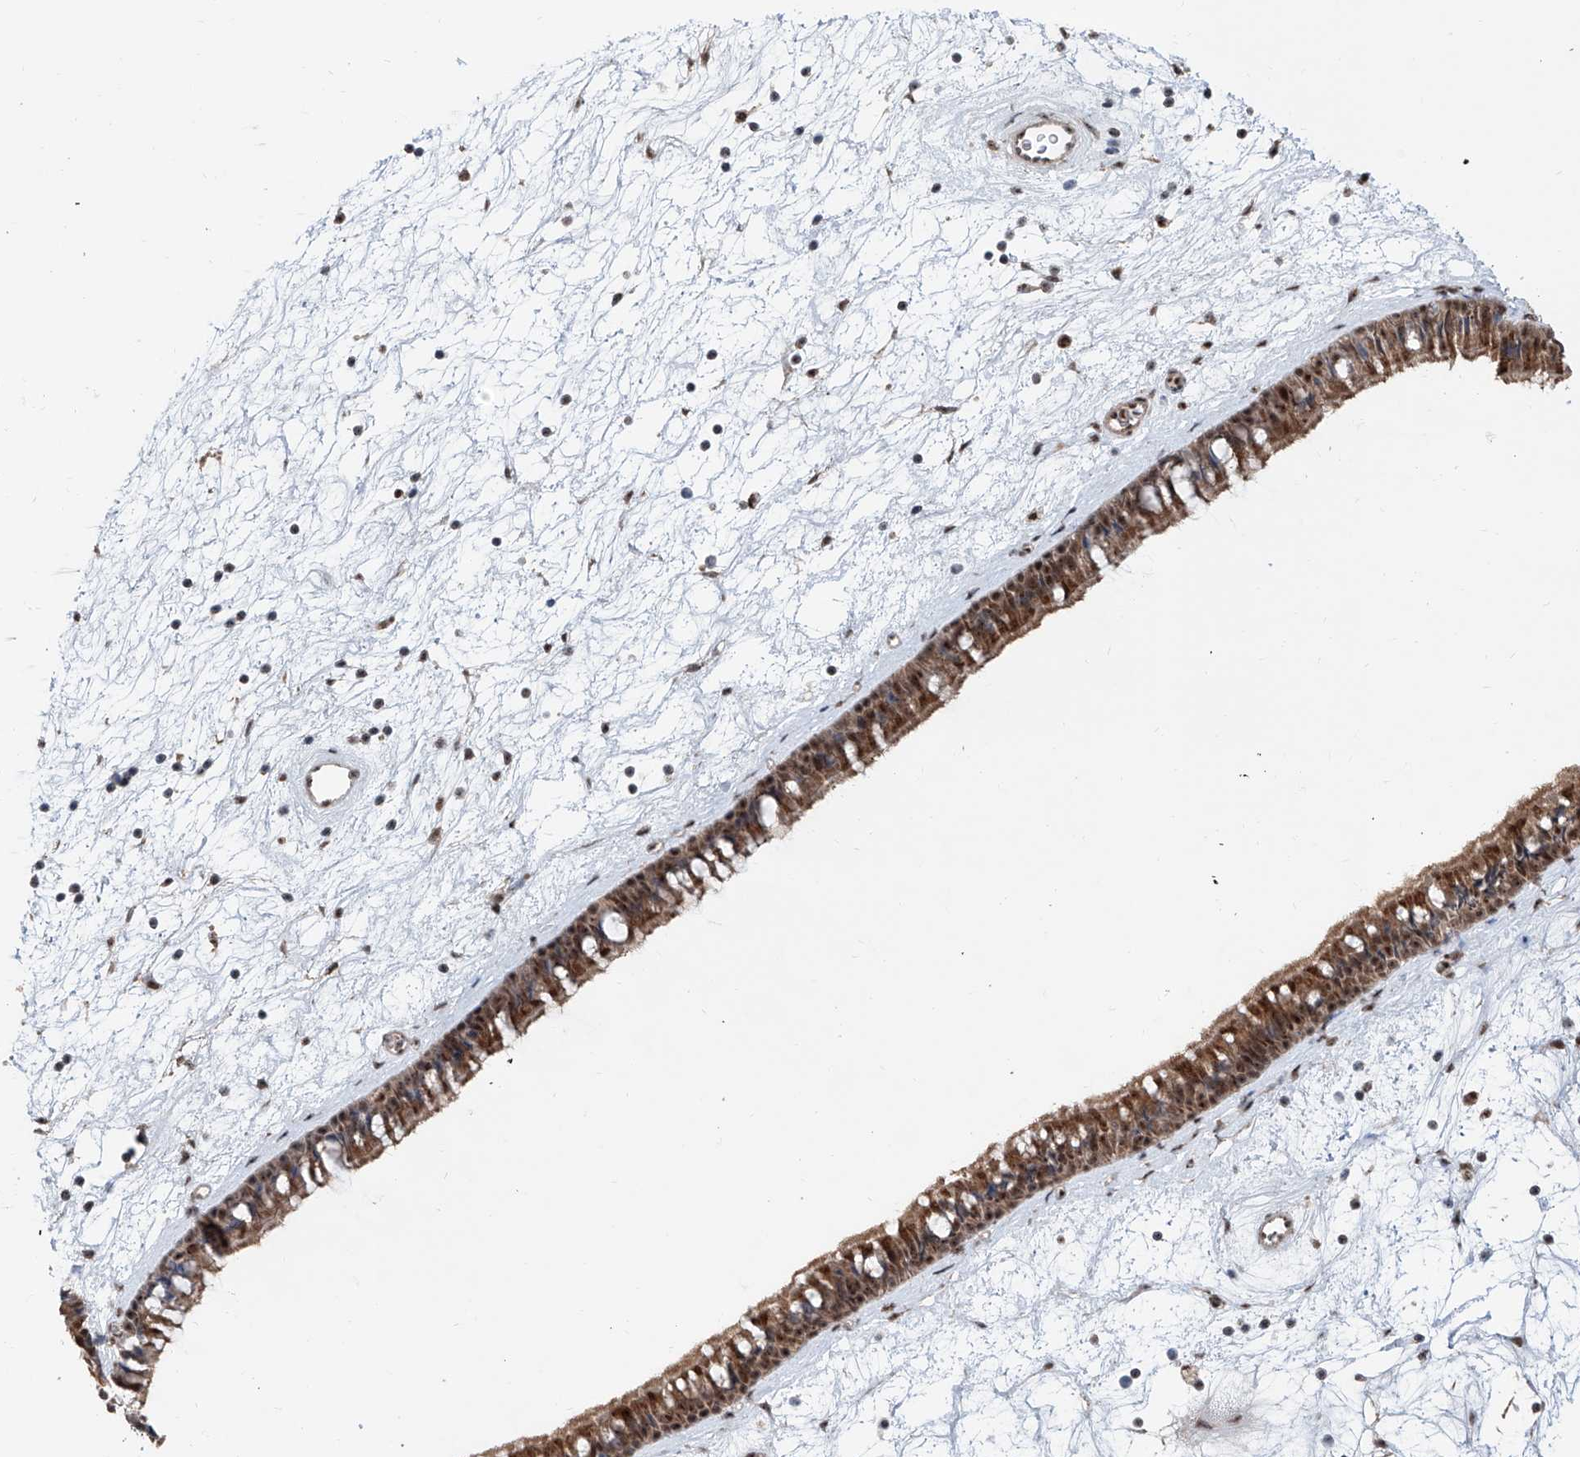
{"staining": {"intensity": "moderate", "quantity": ">75%", "location": "cytoplasmic/membranous,nuclear"}, "tissue": "nasopharynx", "cell_type": "Respiratory epithelial cells", "image_type": "normal", "snomed": [{"axis": "morphology", "description": "Normal tissue, NOS"}, {"axis": "topography", "description": "Nasopharynx"}], "caption": "Approximately >75% of respiratory epithelial cells in normal nasopharynx display moderate cytoplasmic/membranous,nuclear protein expression as visualized by brown immunohistochemical staining.", "gene": "SDE2", "patient": {"sex": "male", "age": 64}}